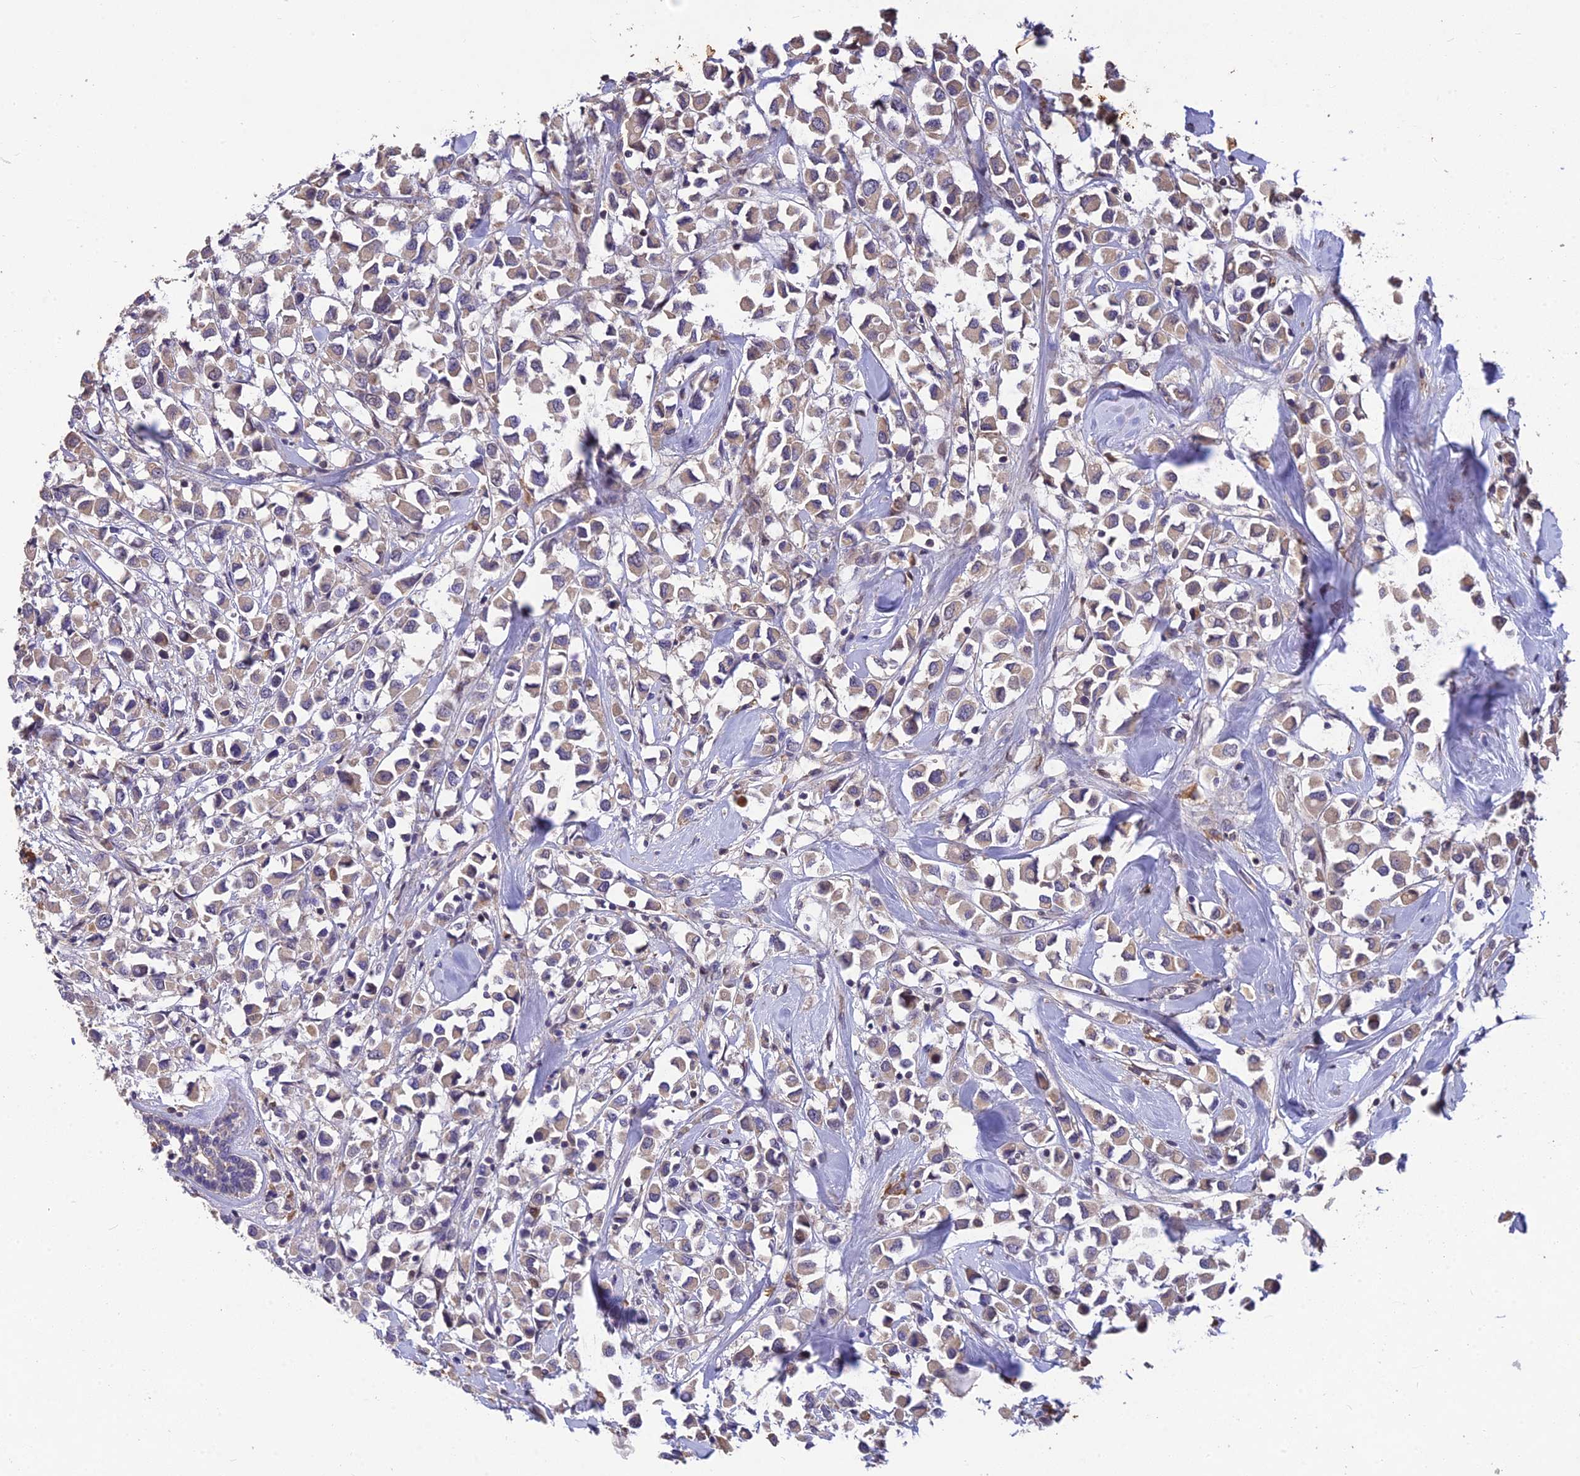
{"staining": {"intensity": "weak", "quantity": "25%-75%", "location": "cytoplasmic/membranous"}, "tissue": "breast cancer", "cell_type": "Tumor cells", "image_type": "cancer", "snomed": [{"axis": "morphology", "description": "Duct carcinoma"}, {"axis": "topography", "description": "Breast"}], "caption": "Protein expression analysis of human breast cancer (intraductal carcinoma) reveals weak cytoplasmic/membranous positivity in approximately 25%-75% of tumor cells.", "gene": "DENND5B", "patient": {"sex": "female", "age": 61}}